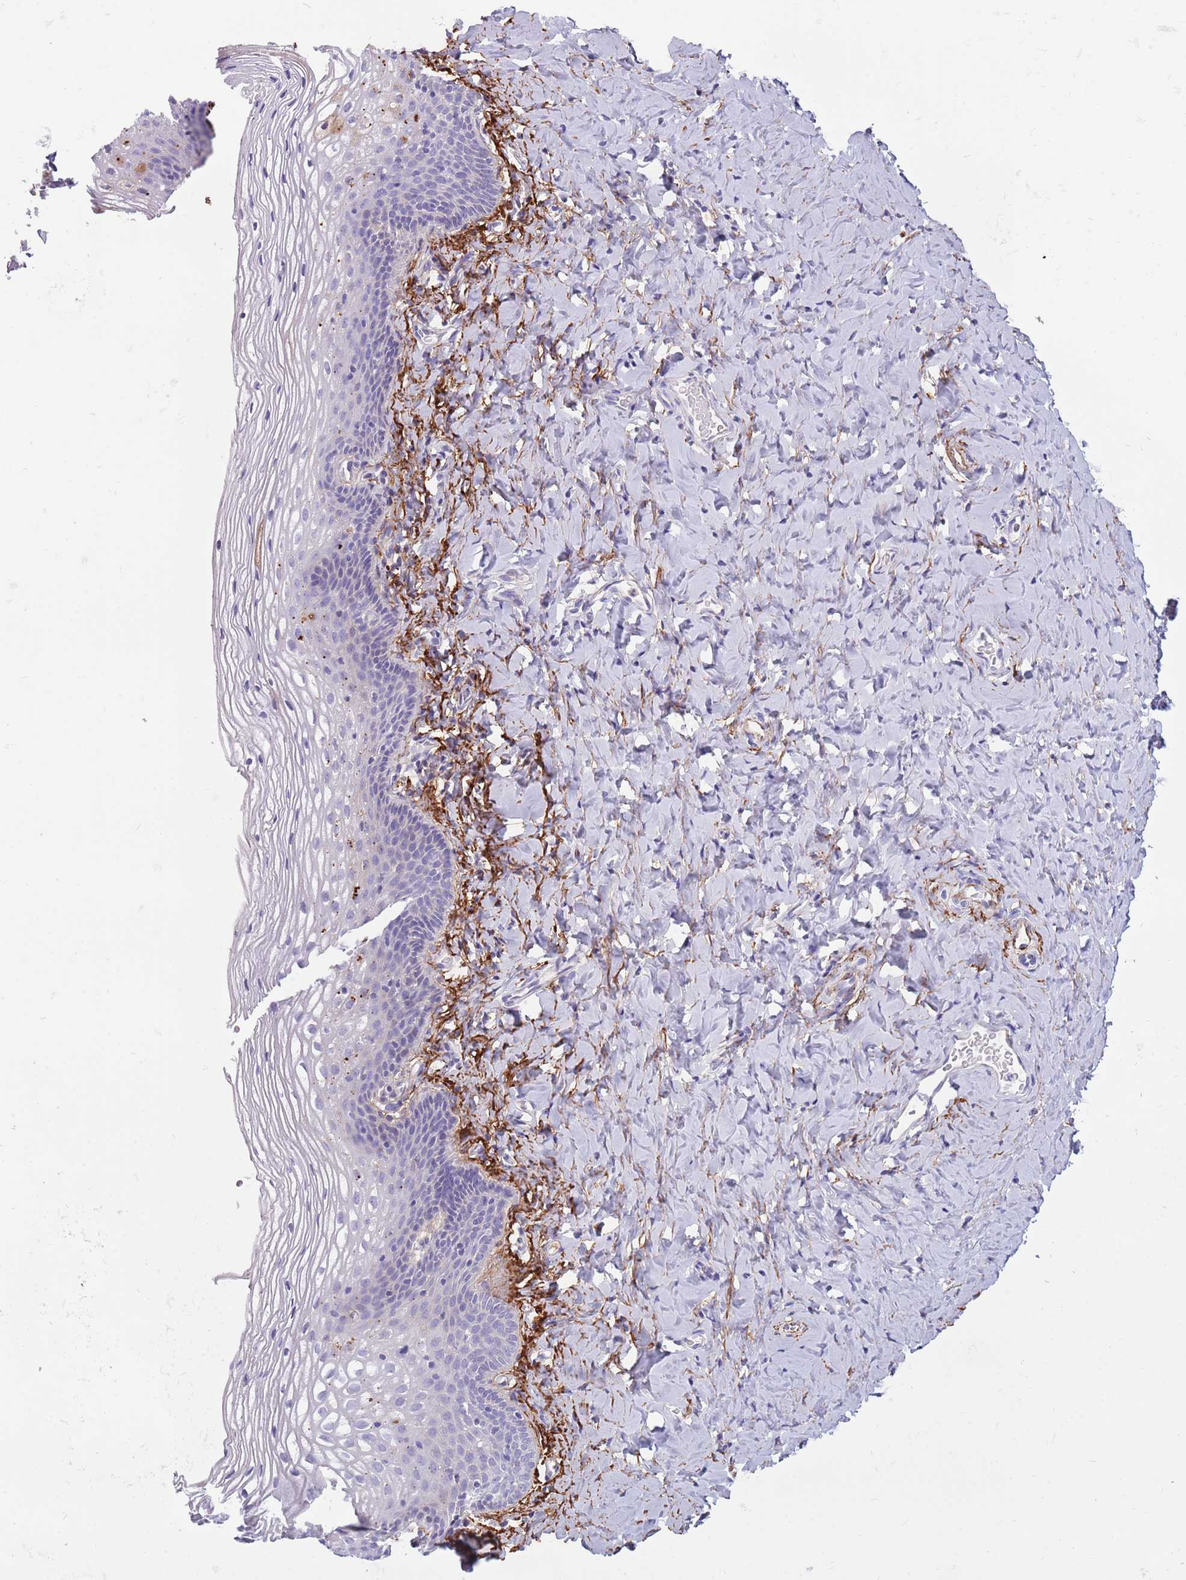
{"staining": {"intensity": "negative", "quantity": "none", "location": "none"}, "tissue": "vagina", "cell_type": "Squamous epithelial cells", "image_type": "normal", "snomed": [{"axis": "morphology", "description": "Normal tissue, NOS"}, {"axis": "topography", "description": "Vagina"}], "caption": "Immunohistochemistry photomicrograph of normal human vagina stained for a protein (brown), which shows no positivity in squamous epithelial cells.", "gene": "LEPROTL1", "patient": {"sex": "female", "age": 60}}